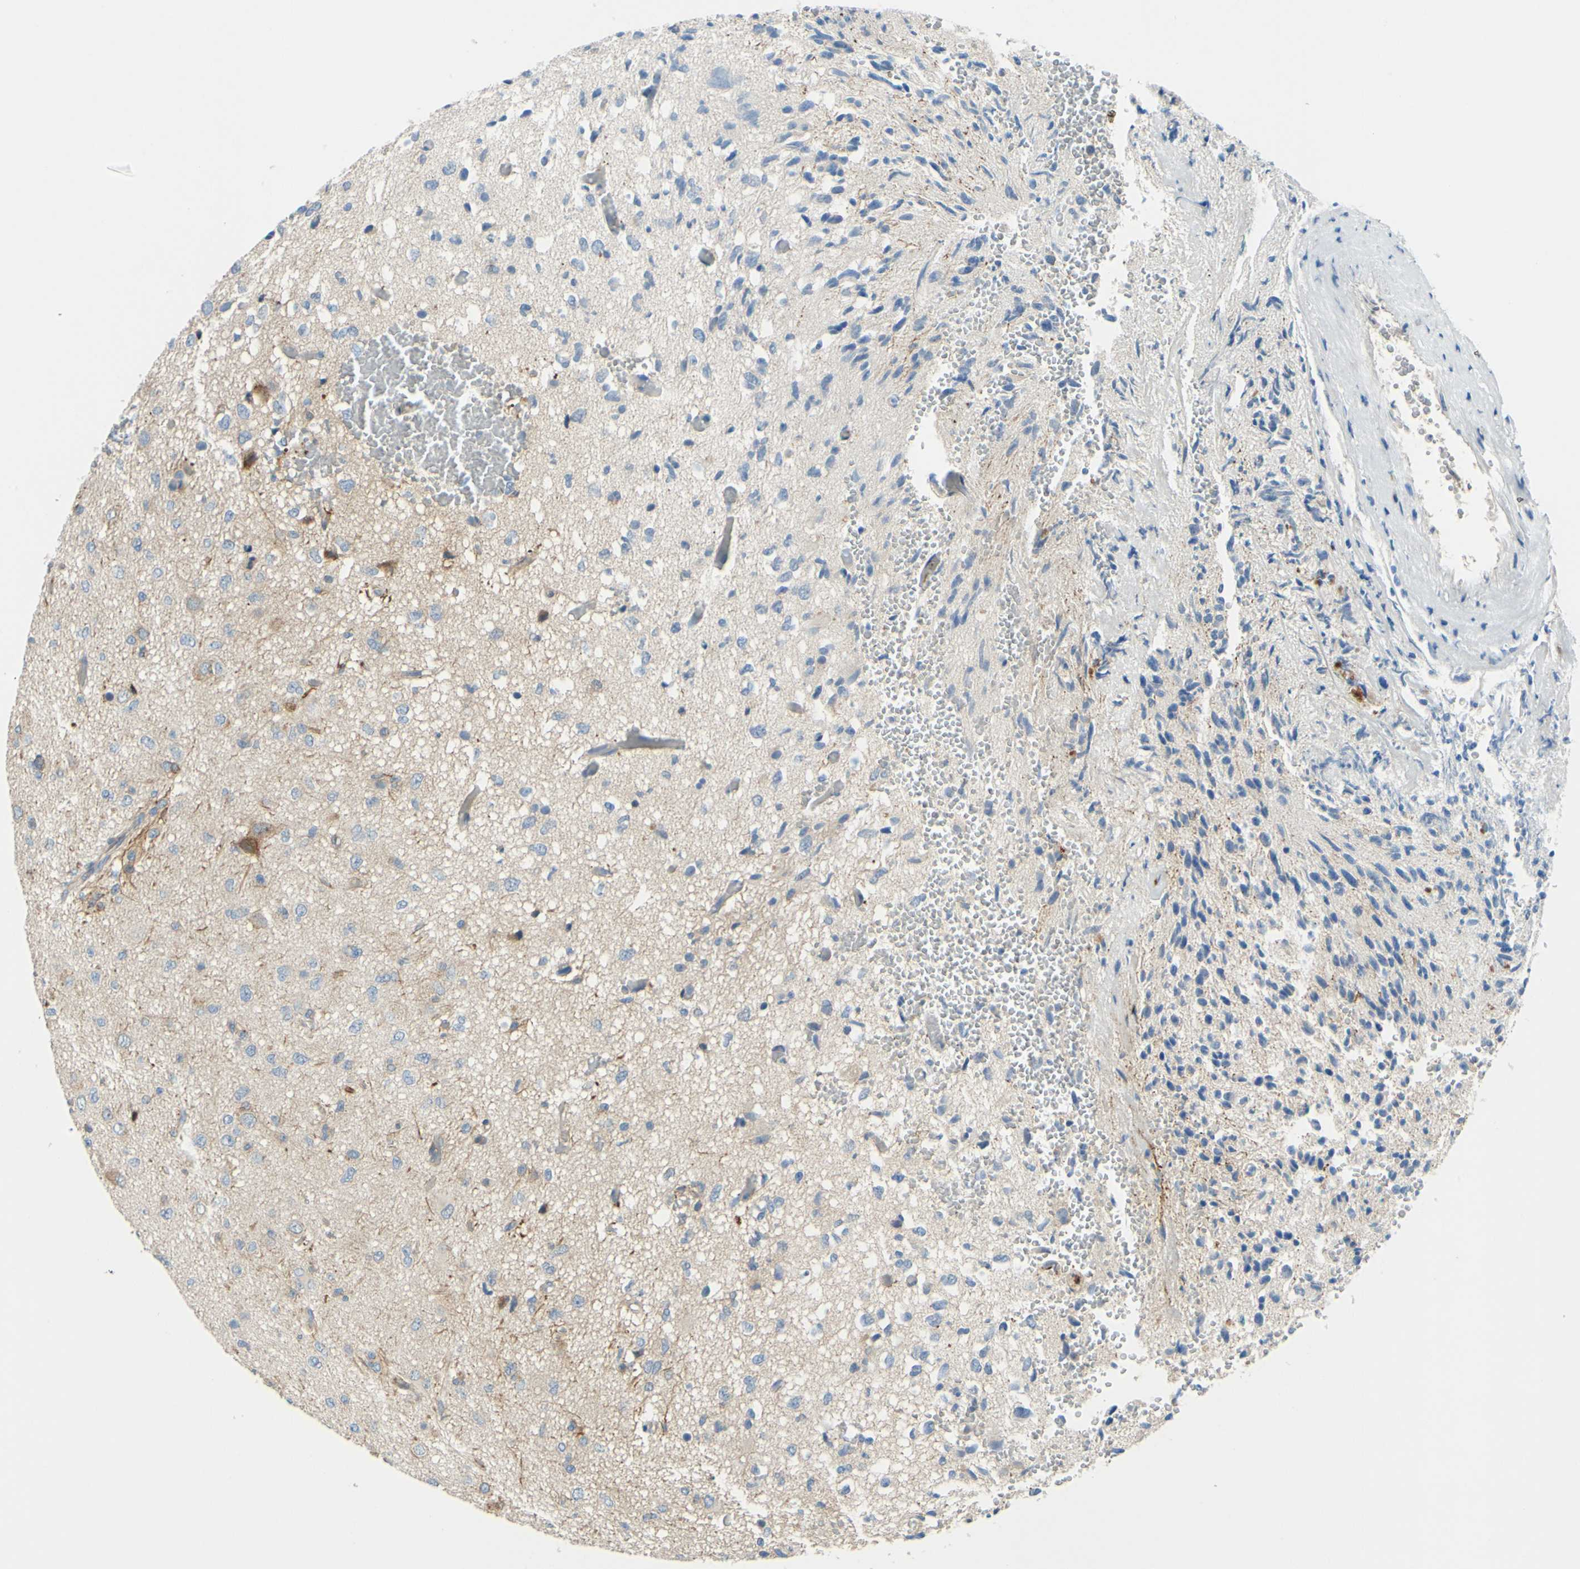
{"staining": {"intensity": "weak", "quantity": "<25%", "location": "cytoplasmic/membranous"}, "tissue": "glioma", "cell_type": "Tumor cells", "image_type": "cancer", "snomed": [{"axis": "morphology", "description": "Glioma, malignant, High grade"}, {"axis": "topography", "description": "pancreas cauda"}], "caption": "Tumor cells show no significant staining in malignant high-grade glioma.", "gene": "ARHGAP1", "patient": {"sex": "male", "age": 60}}